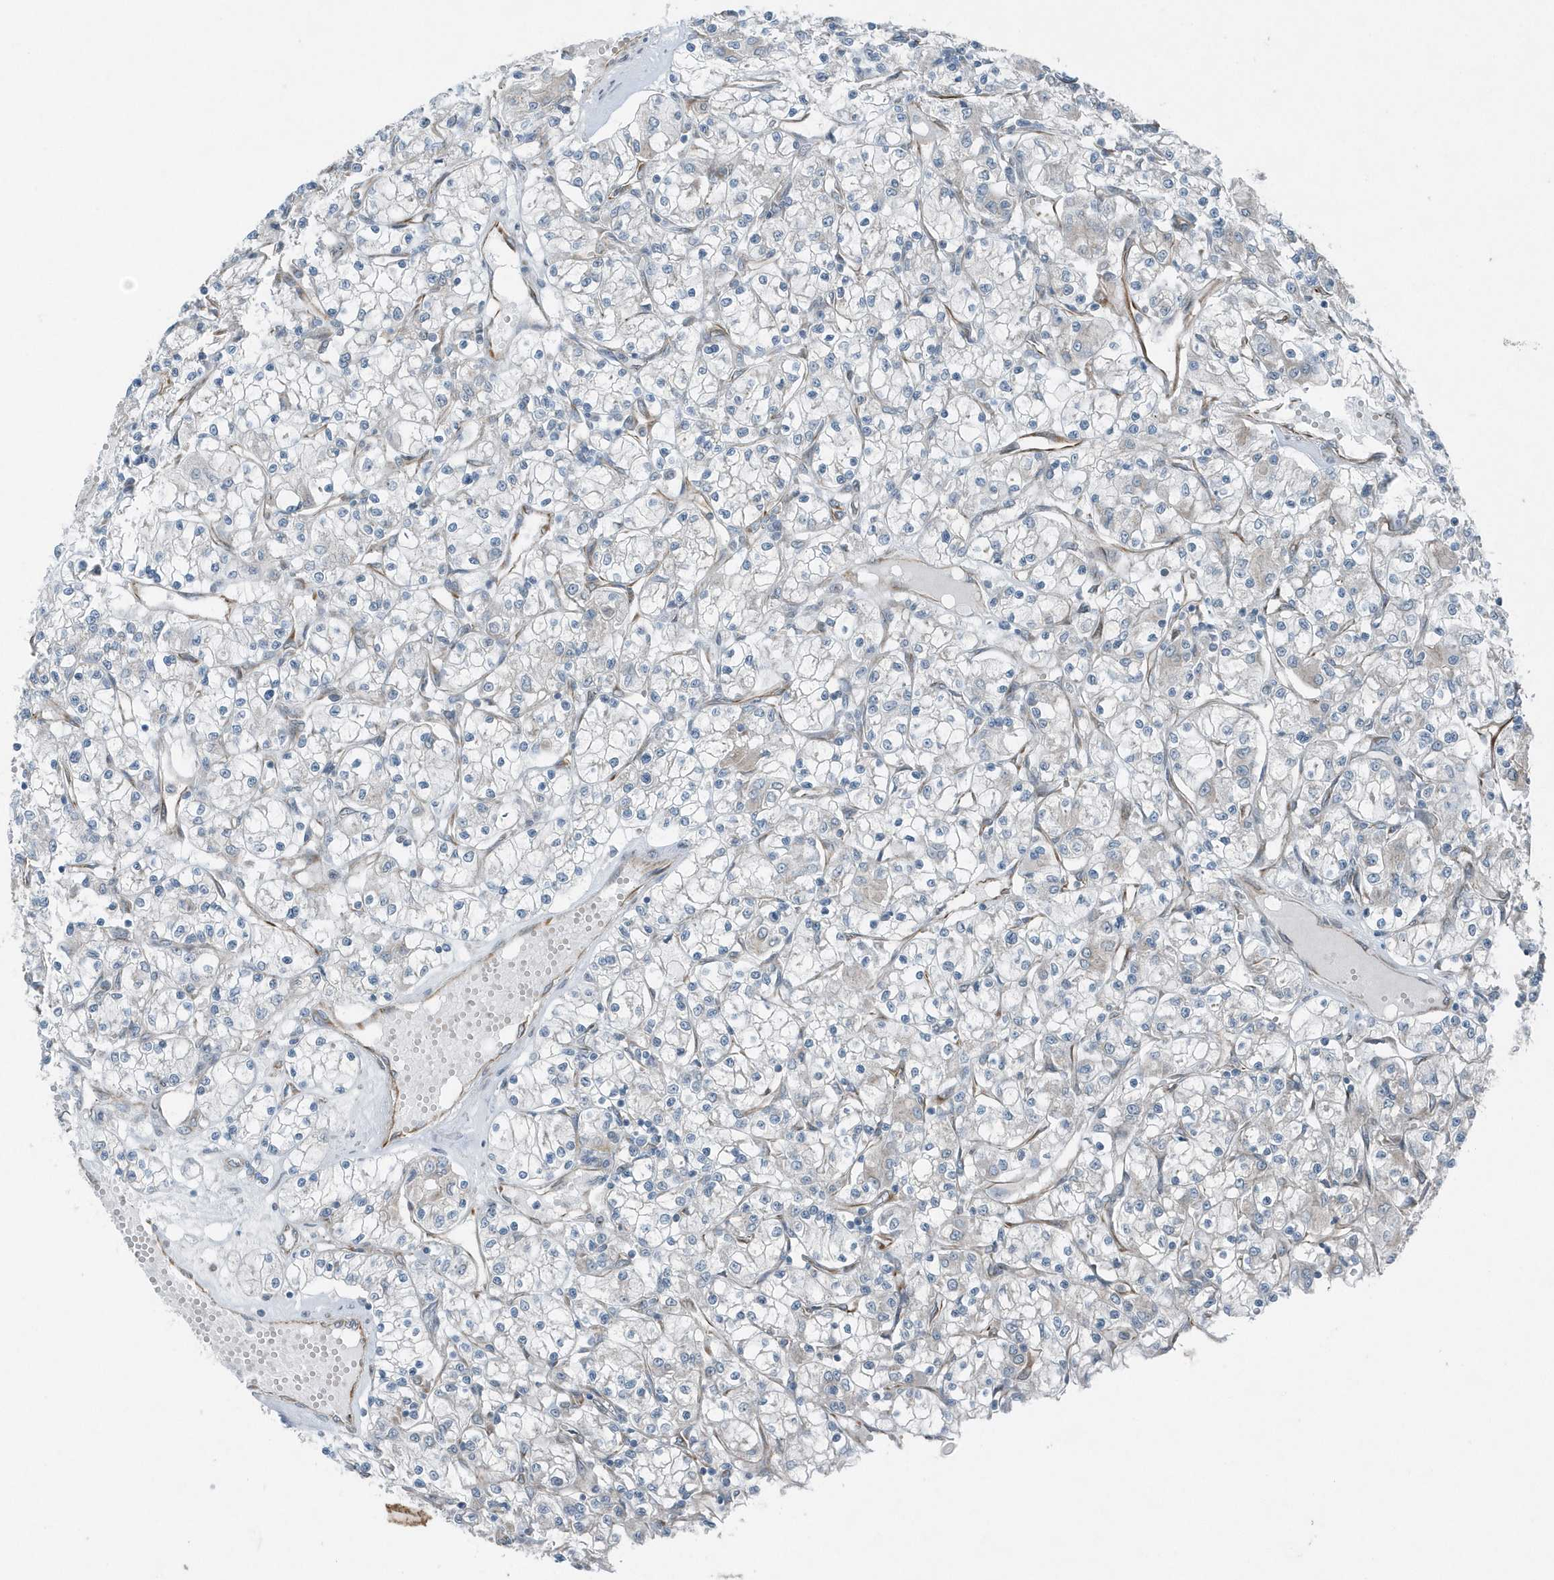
{"staining": {"intensity": "negative", "quantity": "none", "location": "none"}, "tissue": "renal cancer", "cell_type": "Tumor cells", "image_type": "cancer", "snomed": [{"axis": "morphology", "description": "Adenocarcinoma, NOS"}, {"axis": "topography", "description": "Kidney"}], "caption": "Tumor cells are negative for protein expression in human renal adenocarcinoma.", "gene": "GCC2", "patient": {"sex": "female", "age": 59}}